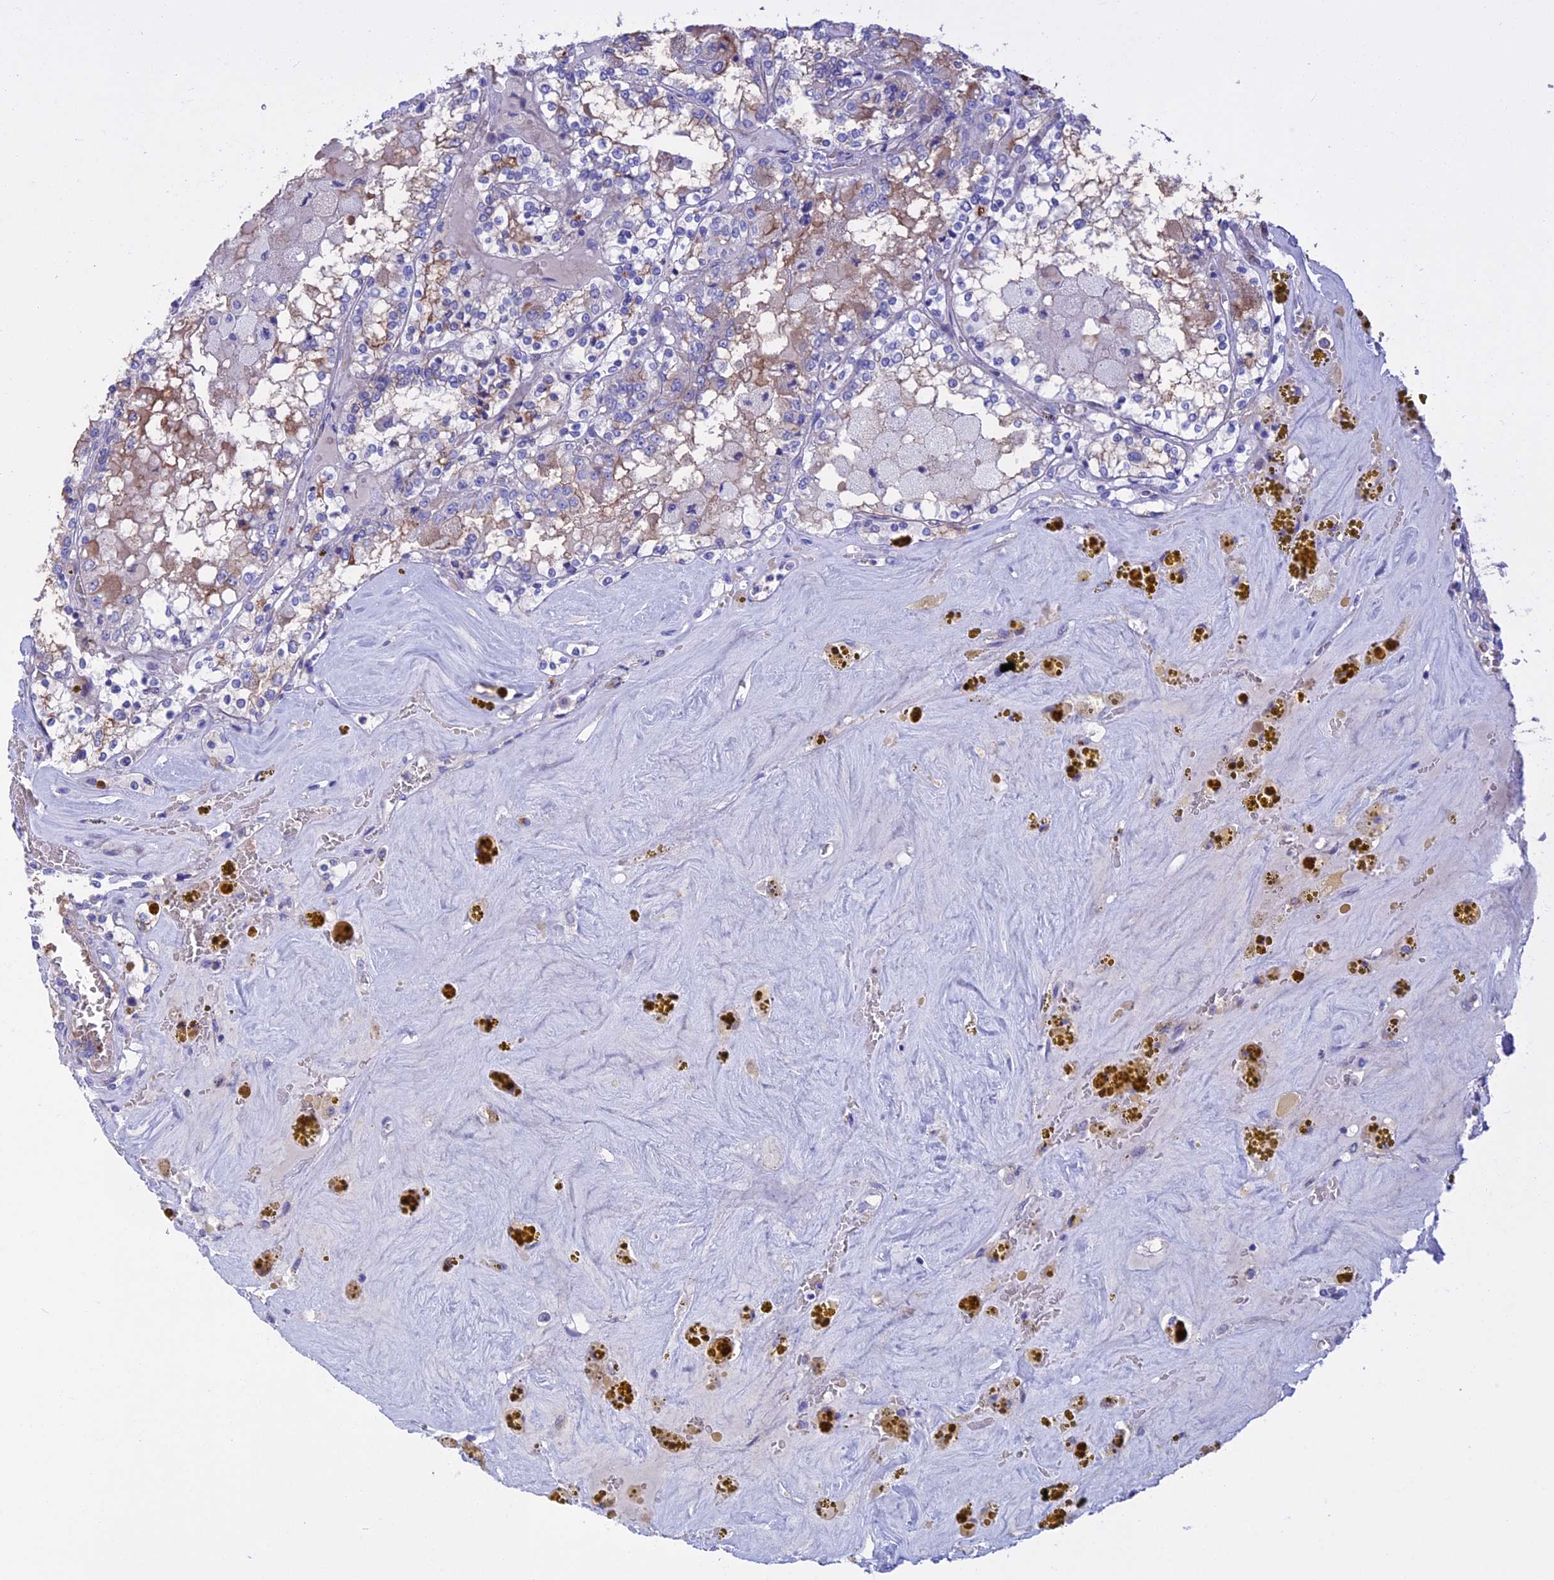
{"staining": {"intensity": "moderate", "quantity": "<25%", "location": "cytoplasmic/membranous"}, "tissue": "renal cancer", "cell_type": "Tumor cells", "image_type": "cancer", "snomed": [{"axis": "morphology", "description": "Adenocarcinoma, NOS"}, {"axis": "topography", "description": "Kidney"}], "caption": "An immunohistochemistry image of tumor tissue is shown. Protein staining in brown labels moderate cytoplasmic/membranous positivity in renal cancer within tumor cells. (Brightfield microscopy of DAB IHC at high magnification).", "gene": "SLC2A6", "patient": {"sex": "female", "age": 56}}